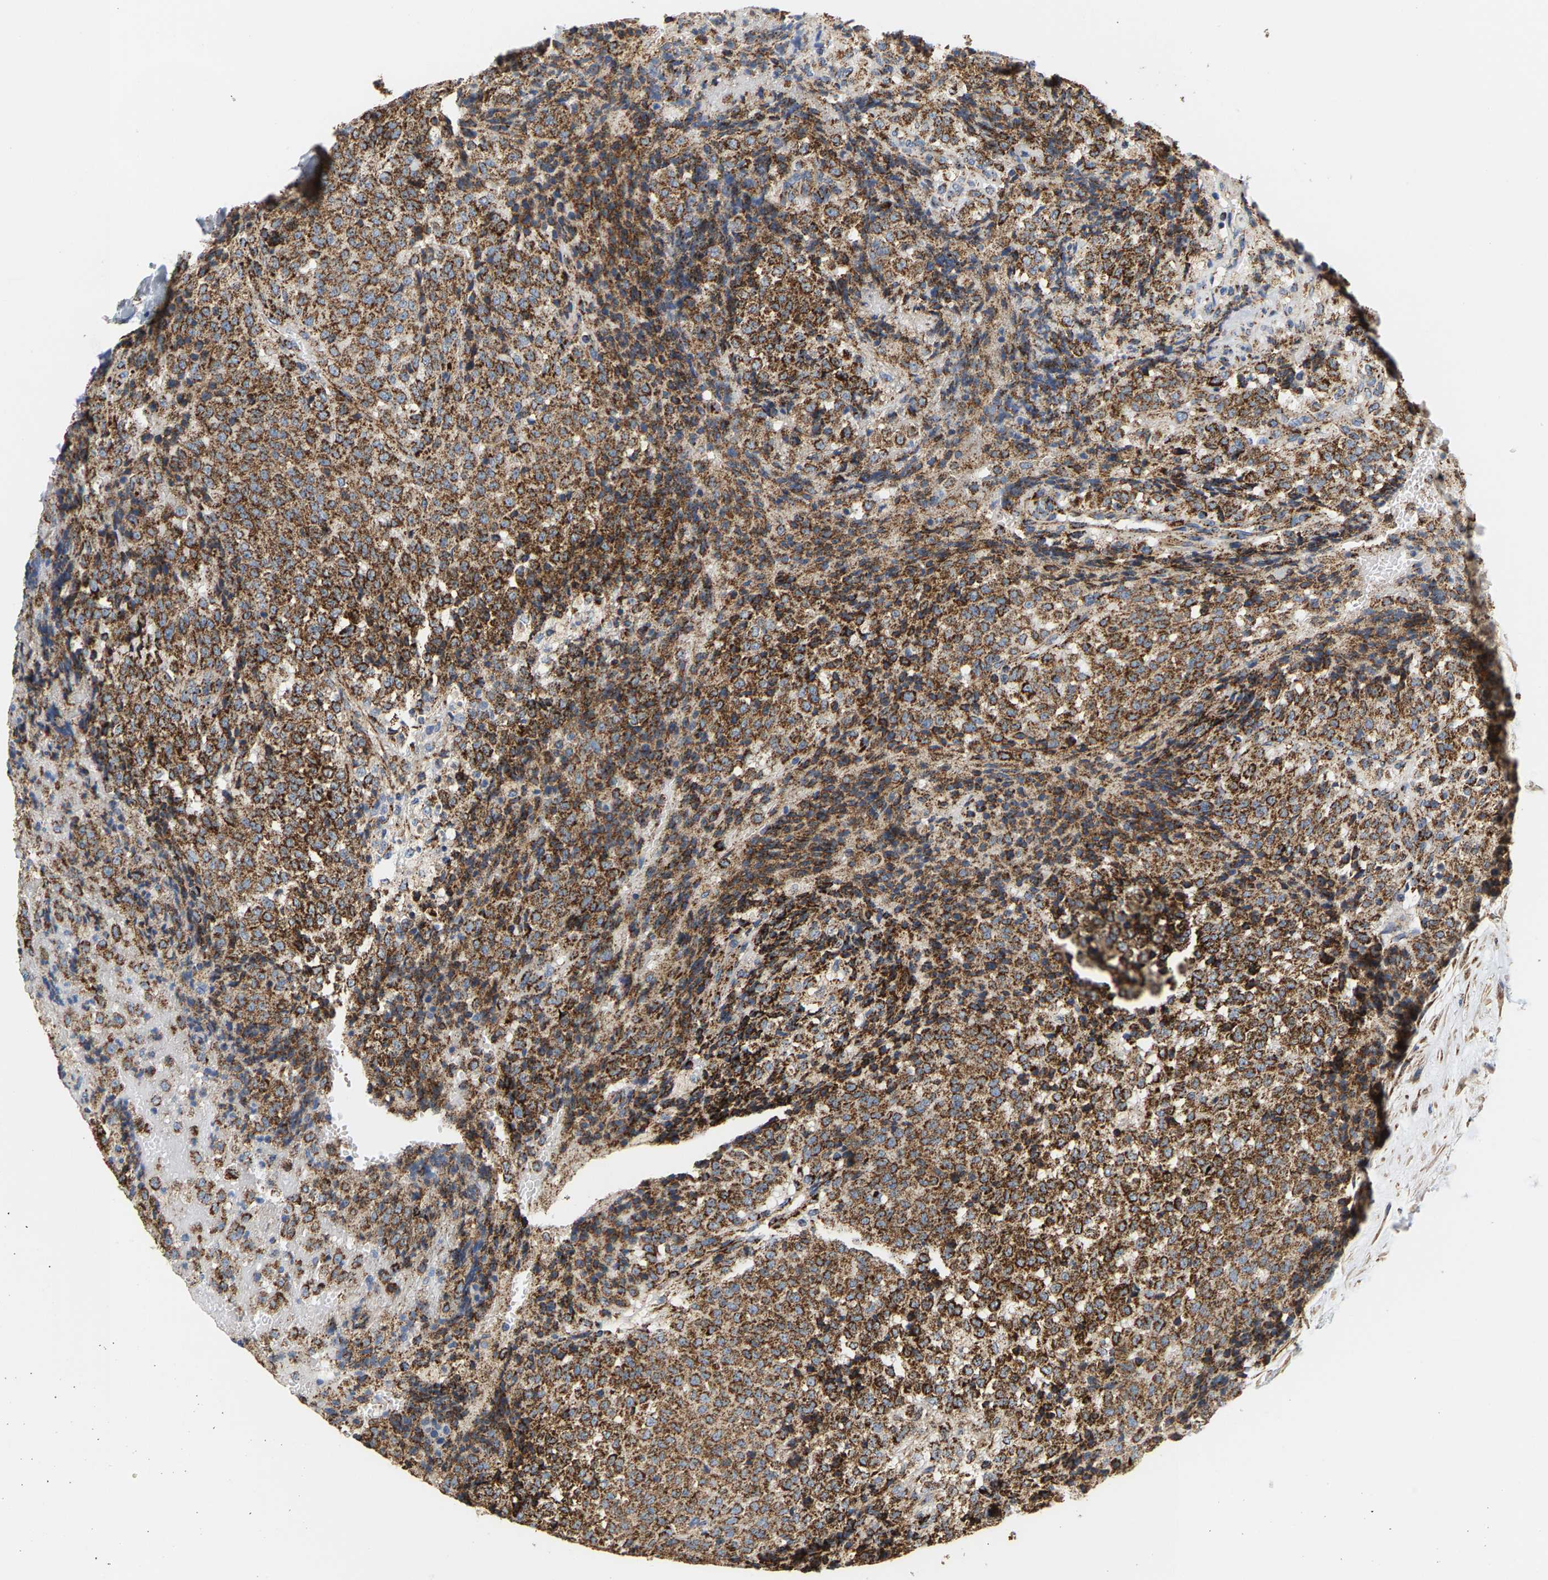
{"staining": {"intensity": "moderate", "quantity": ">75%", "location": "cytoplasmic/membranous"}, "tissue": "testis cancer", "cell_type": "Tumor cells", "image_type": "cancer", "snomed": [{"axis": "morphology", "description": "Seminoma, NOS"}, {"axis": "topography", "description": "Testis"}], "caption": "IHC of human testis cancer (seminoma) shows medium levels of moderate cytoplasmic/membranous expression in about >75% of tumor cells.", "gene": "SHMT2", "patient": {"sex": "male", "age": 59}}